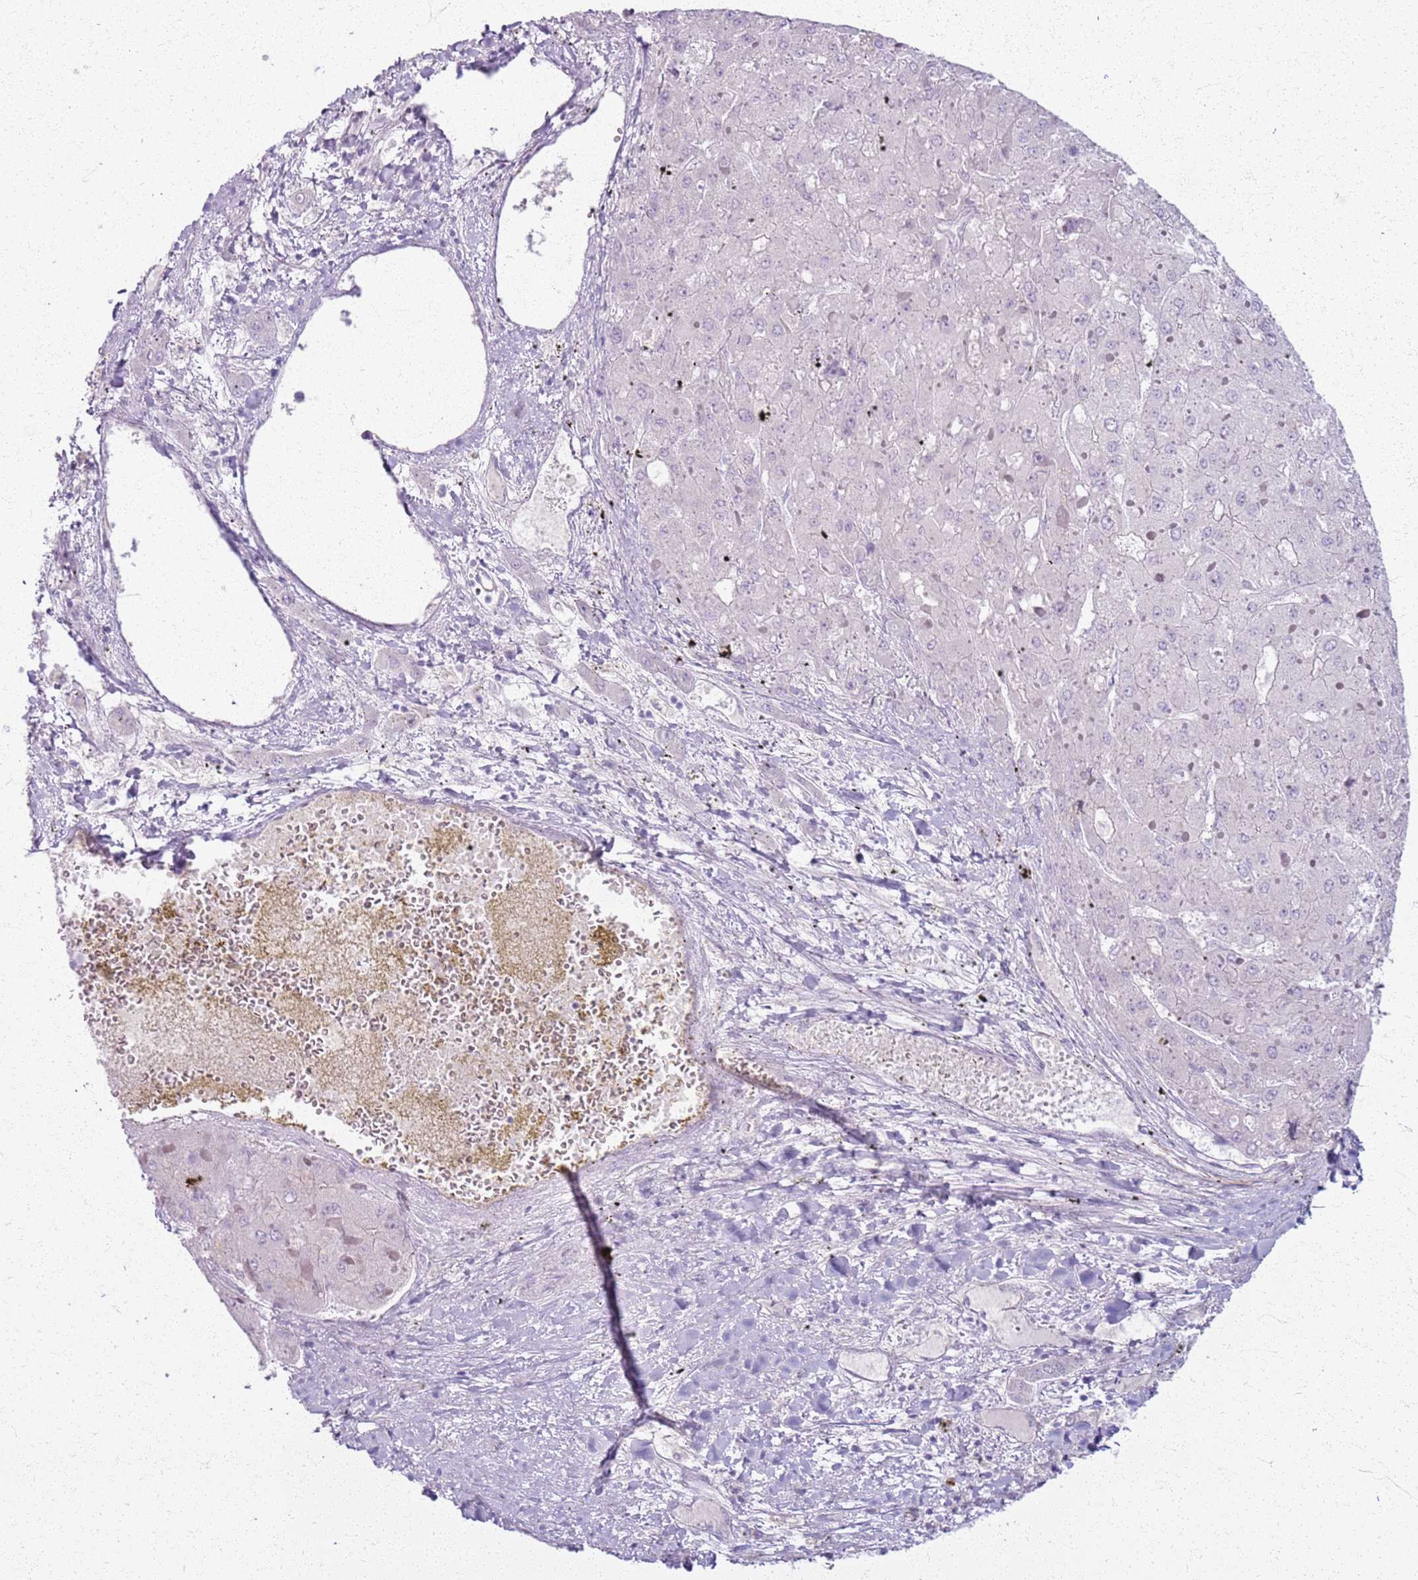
{"staining": {"intensity": "negative", "quantity": "none", "location": "none"}, "tissue": "liver cancer", "cell_type": "Tumor cells", "image_type": "cancer", "snomed": [{"axis": "morphology", "description": "Carcinoma, Hepatocellular, NOS"}, {"axis": "topography", "description": "Liver"}], "caption": "Tumor cells show no significant expression in liver cancer (hepatocellular carcinoma).", "gene": "CSRP3", "patient": {"sex": "female", "age": 73}}